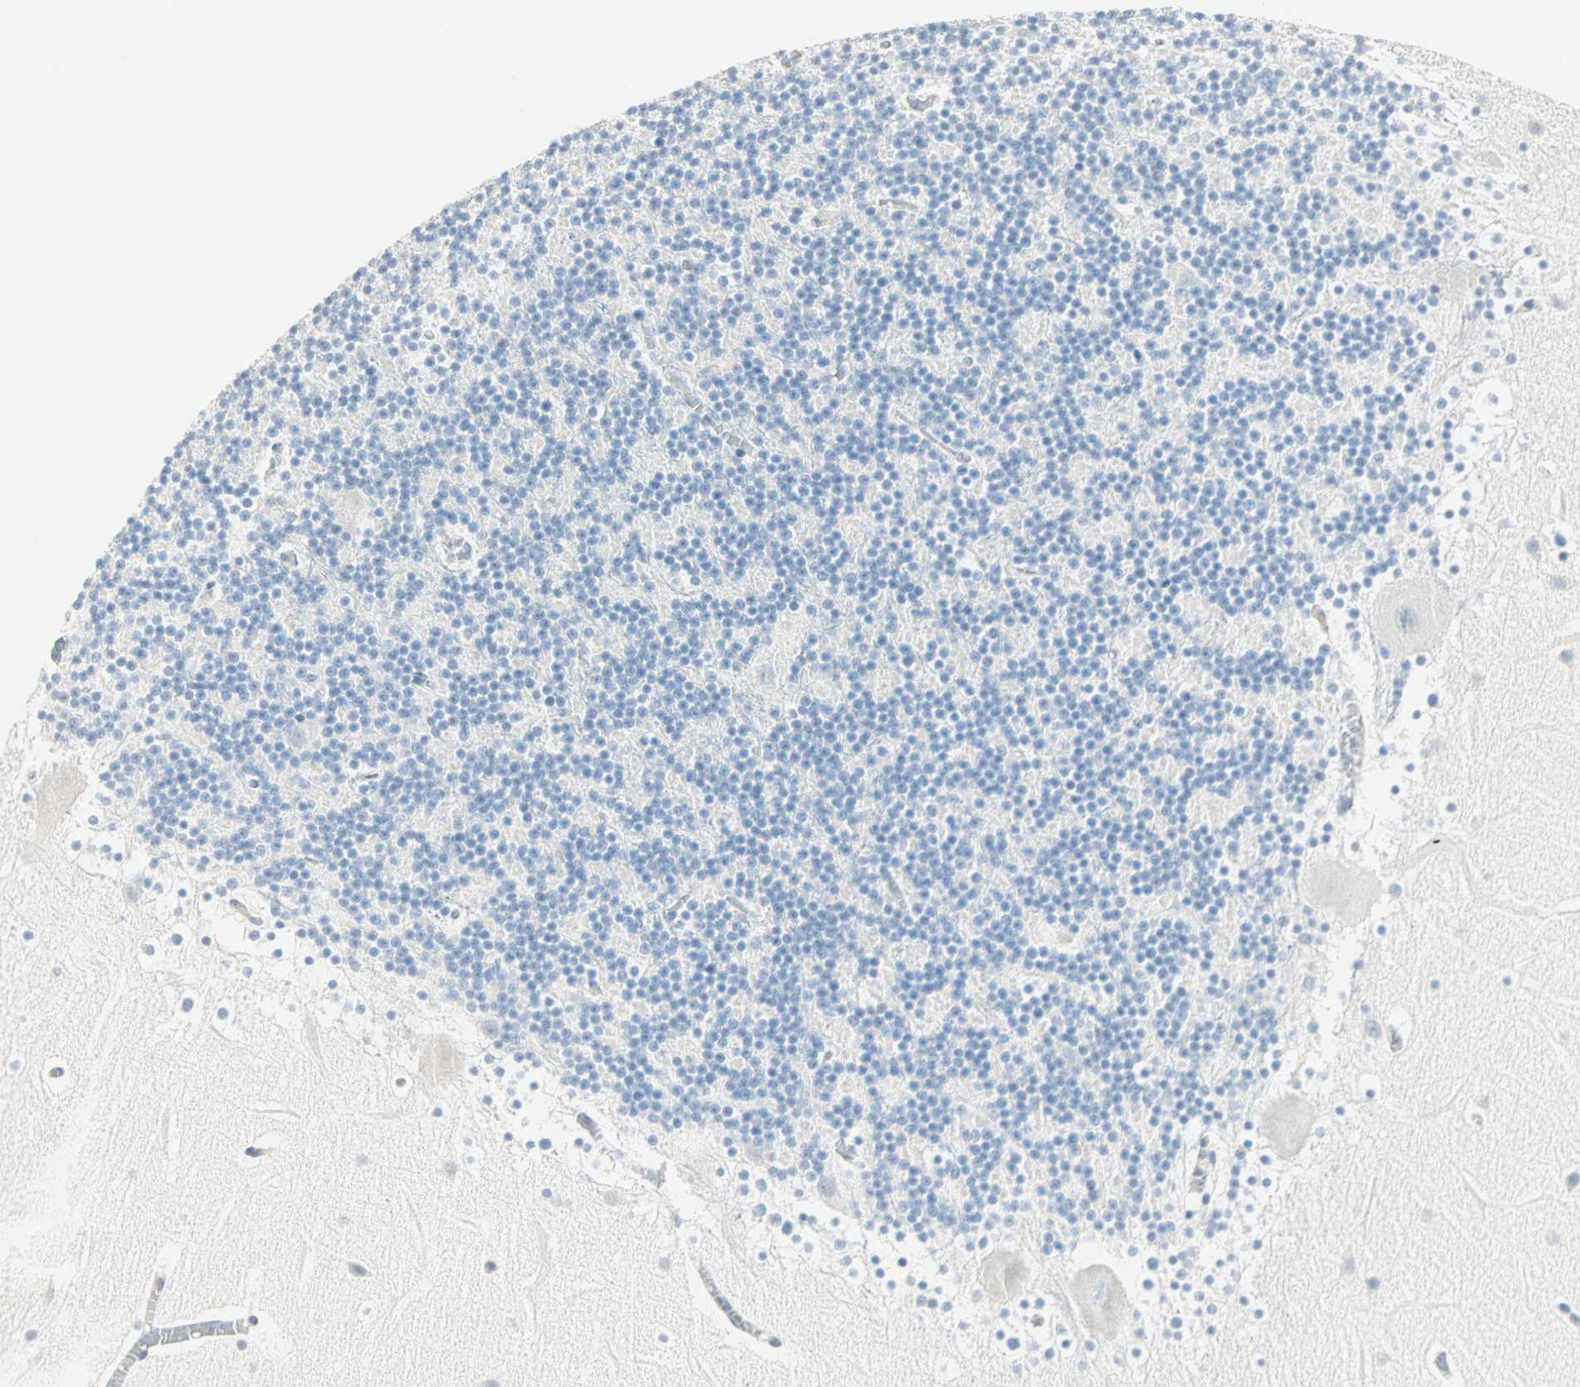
{"staining": {"intensity": "negative", "quantity": "none", "location": "none"}, "tissue": "cerebellum", "cell_type": "Cells in granular layer", "image_type": "normal", "snomed": [{"axis": "morphology", "description": "Normal tissue, NOS"}, {"axis": "topography", "description": "Cerebellum"}], "caption": "Unremarkable cerebellum was stained to show a protein in brown. There is no significant expression in cells in granular layer. The staining was performed using DAB (3,3'-diaminobenzidine) to visualize the protein expression in brown, while the nuclei were stained in blue with hematoxylin (Magnification: 20x).", "gene": "MLLT10", "patient": {"sex": "male", "age": 45}}